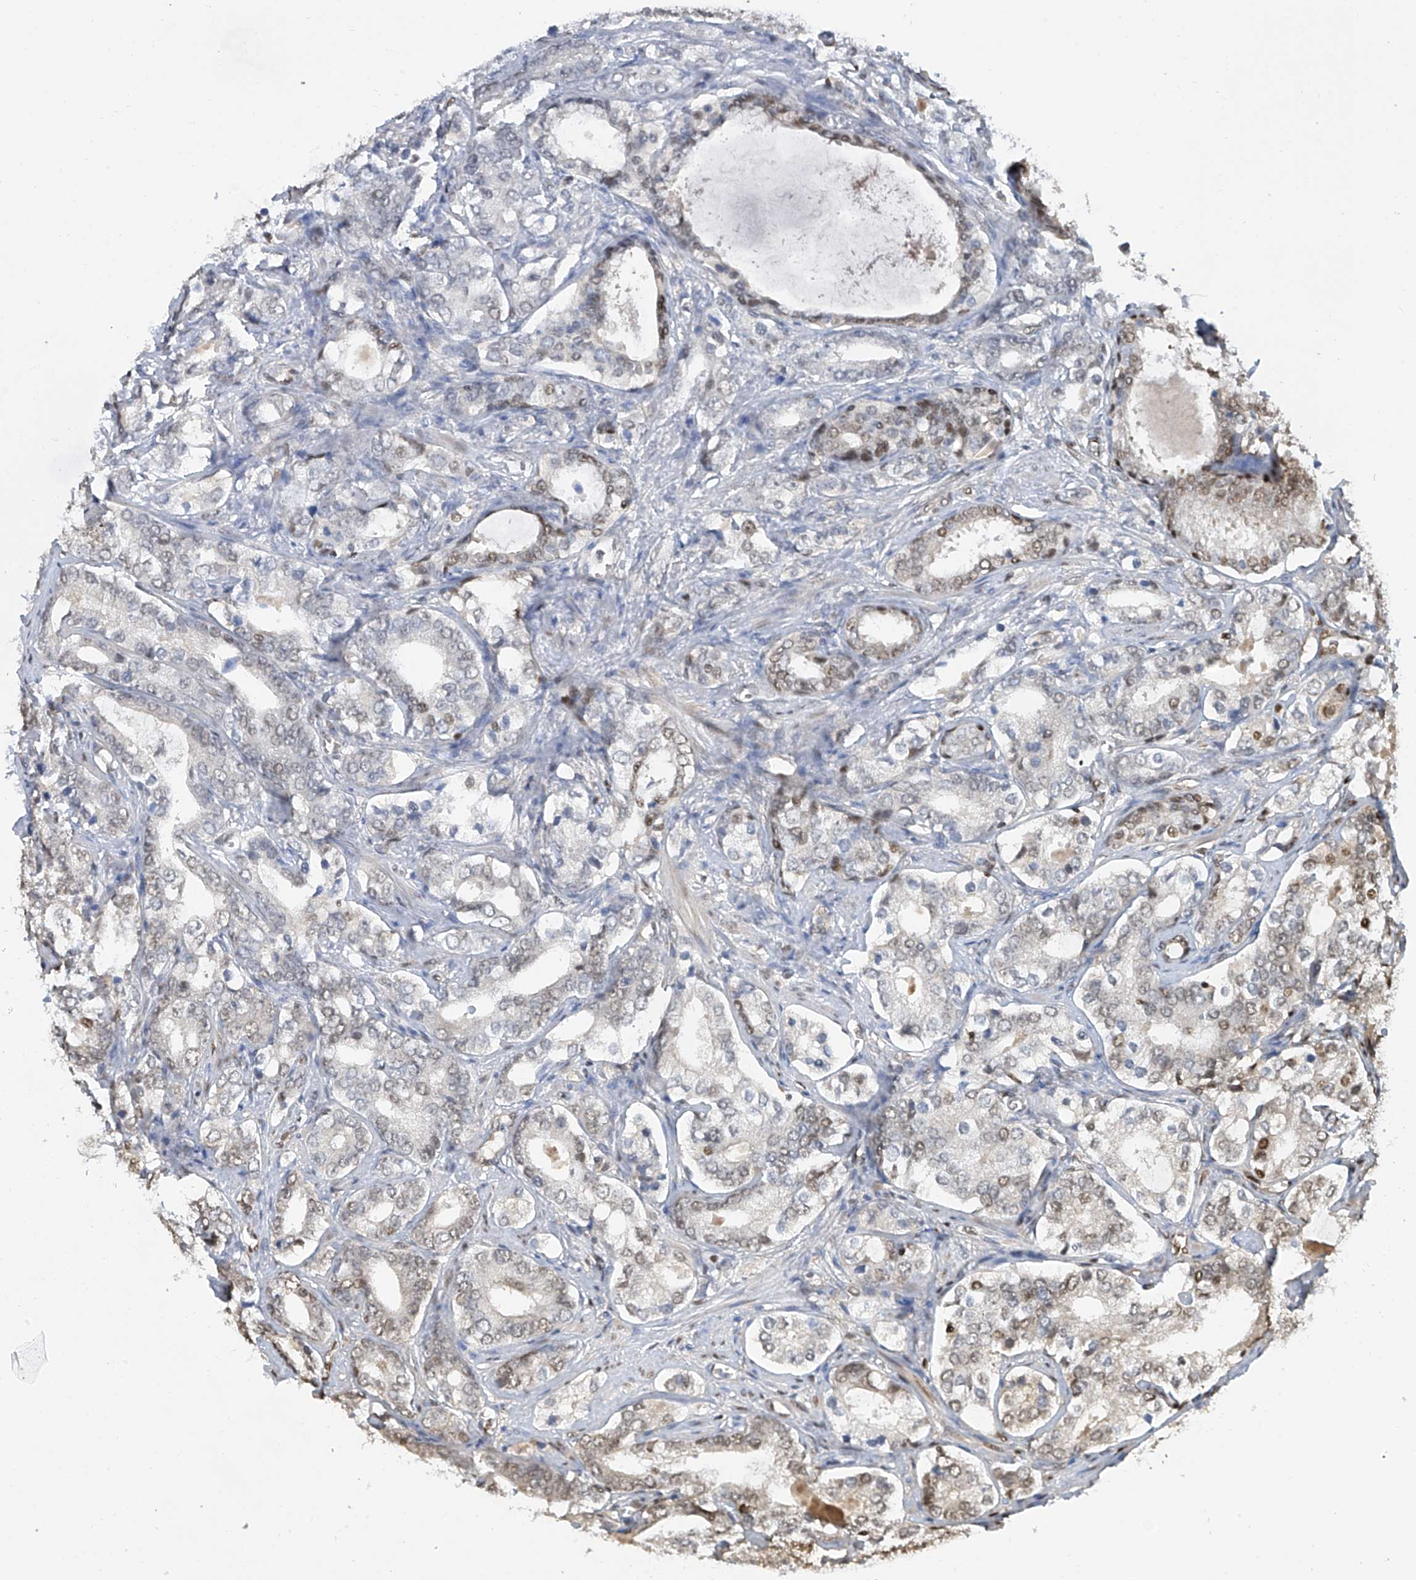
{"staining": {"intensity": "weak", "quantity": "<25%", "location": "nuclear"}, "tissue": "prostate cancer", "cell_type": "Tumor cells", "image_type": "cancer", "snomed": [{"axis": "morphology", "description": "Adenocarcinoma, High grade"}, {"axis": "topography", "description": "Prostate"}], "caption": "This is an immunohistochemistry (IHC) histopathology image of adenocarcinoma (high-grade) (prostate). There is no staining in tumor cells.", "gene": "PMM1", "patient": {"sex": "male", "age": 62}}